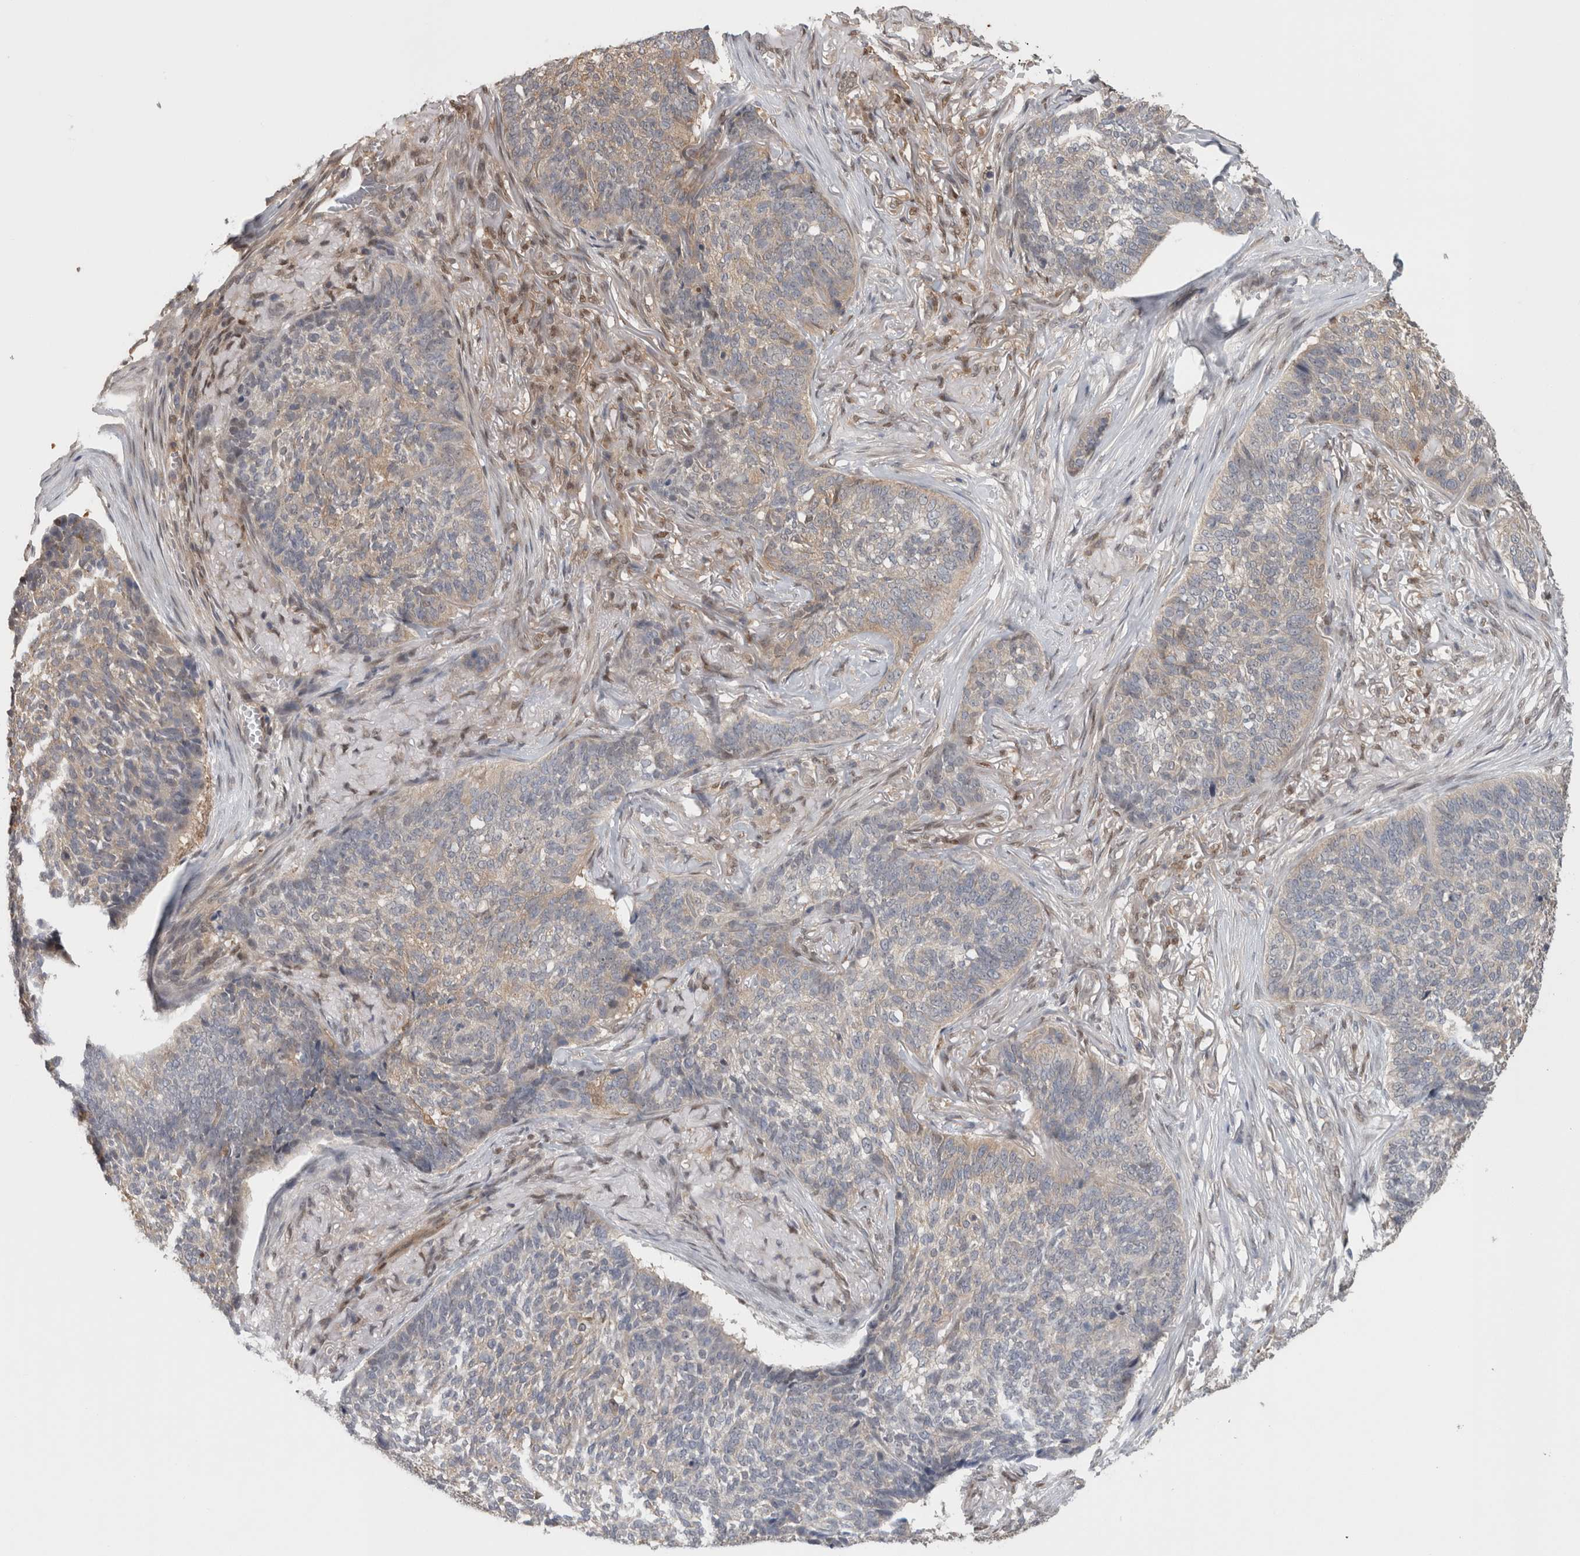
{"staining": {"intensity": "weak", "quantity": "<25%", "location": "cytoplasmic/membranous"}, "tissue": "skin cancer", "cell_type": "Tumor cells", "image_type": "cancer", "snomed": [{"axis": "morphology", "description": "Basal cell carcinoma"}, {"axis": "topography", "description": "Skin"}], "caption": "Immunohistochemistry of human skin basal cell carcinoma shows no positivity in tumor cells.", "gene": "PIGP", "patient": {"sex": "male", "age": 85}}